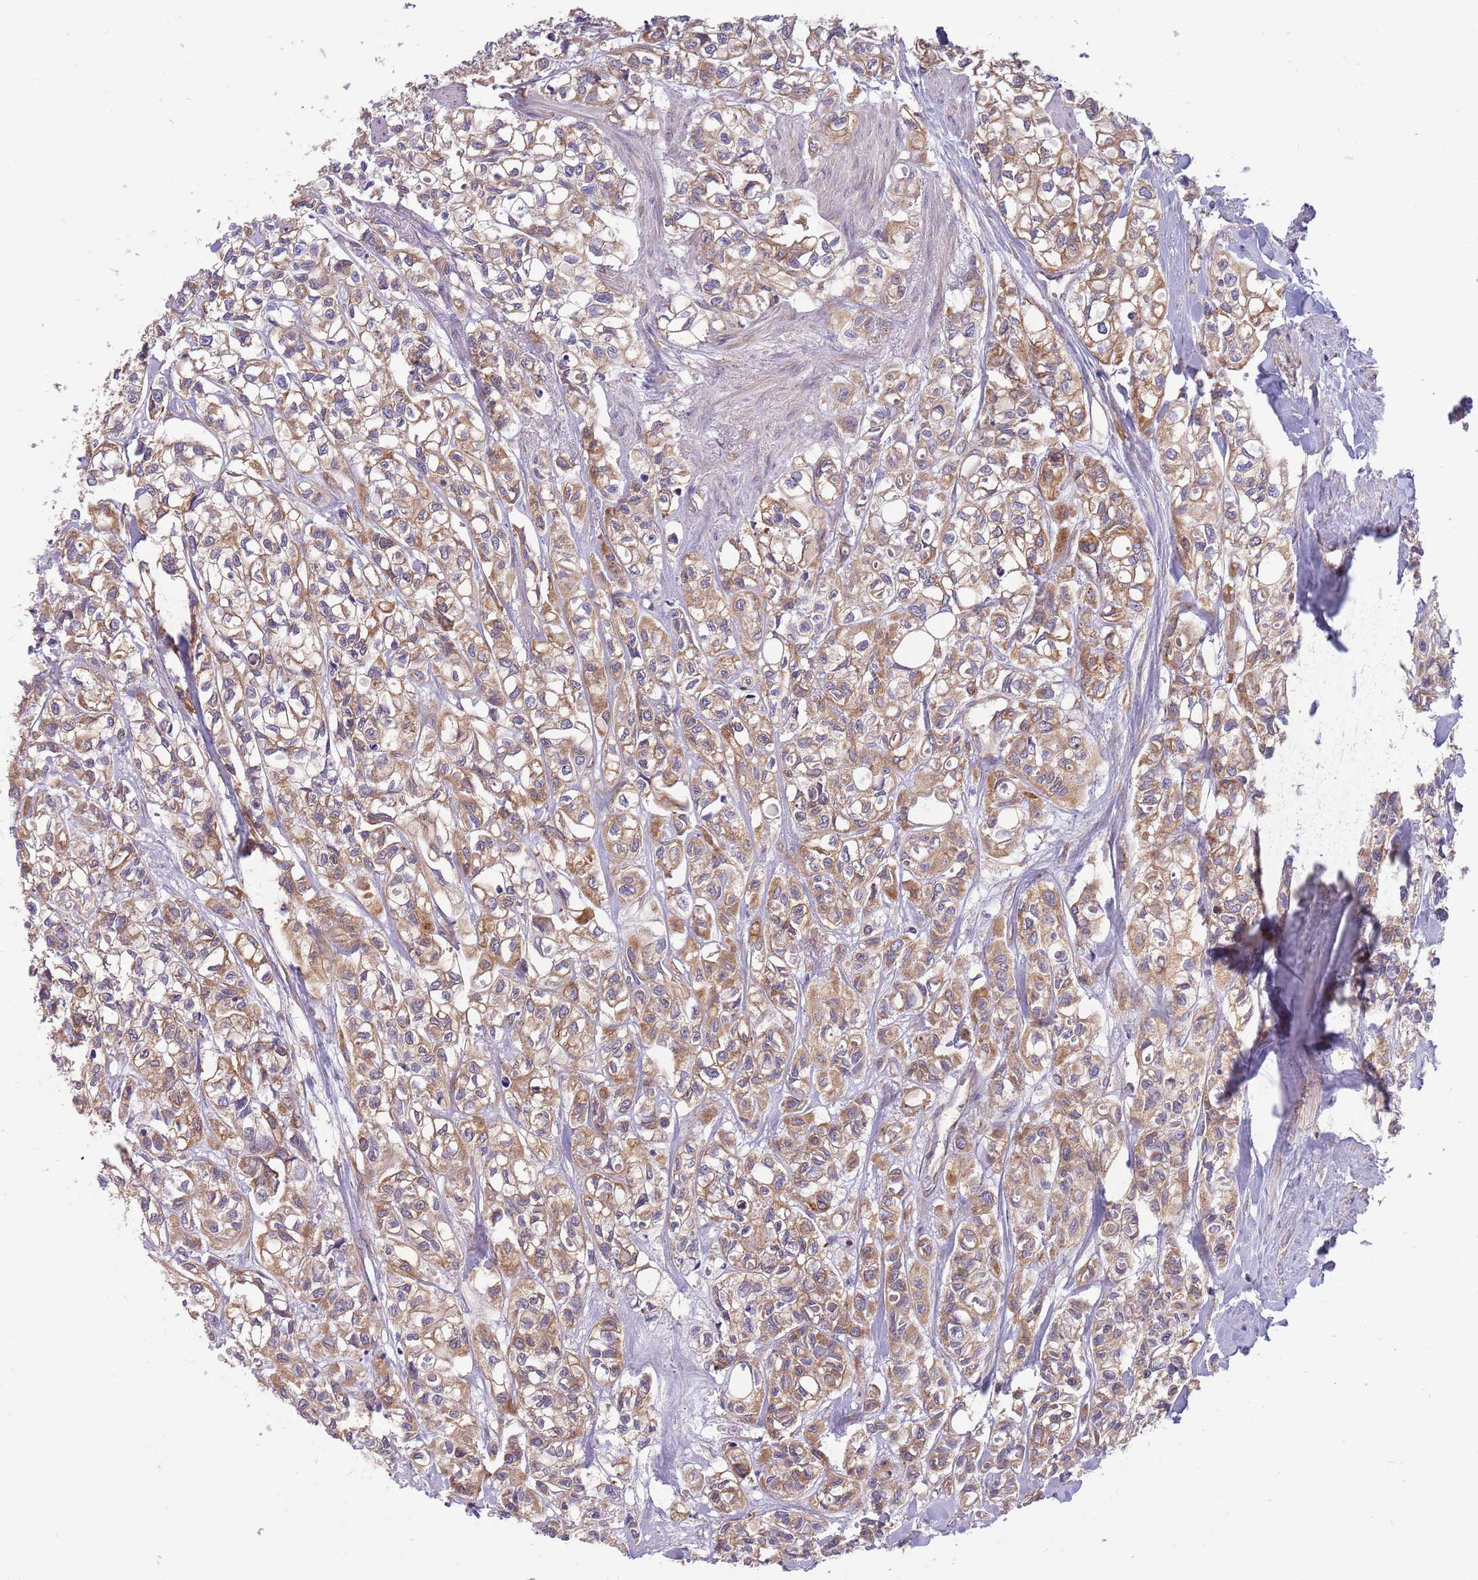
{"staining": {"intensity": "moderate", "quantity": ">75%", "location": "cytoplasmic/membranous"}, "tissue": "urothelial cancer", "cell_type": "Tumor cells", "image_type": "cancer", "snomed": [{"axis": "morphology", "description": "Urothelial carcinoma, High grade"}, {"axis": "topography", "description": "Urinary bladder"}], "caption": "Immunohistochemistry (DAB (3,3'-diaminobenzidine)) staining of urothelial cancer shows moderate cytoplasmic/membranous protein staining in approximately >75% of tumor cells.", "gene": "ARMCX6", "patient": {"sex": "male", "age": 67}}